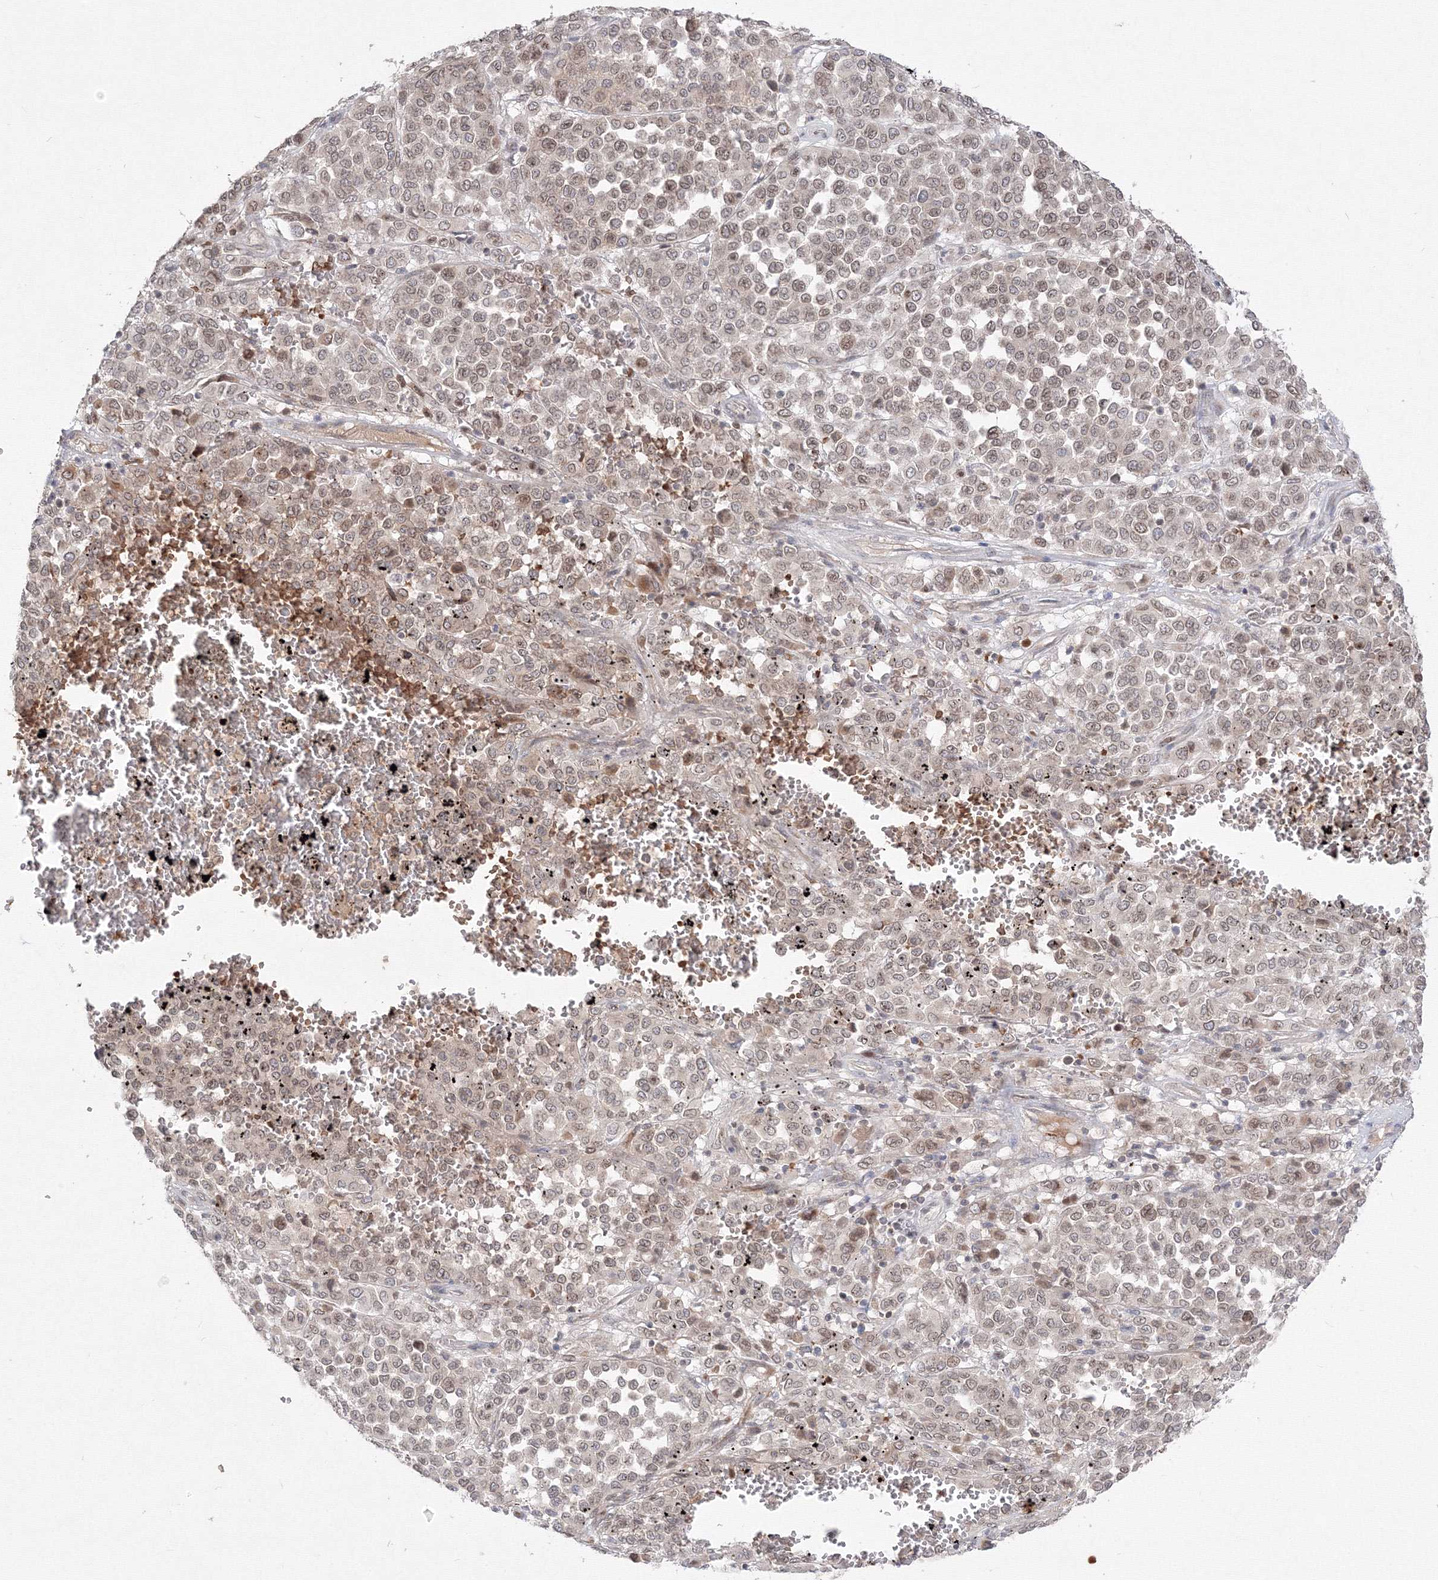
{"staining": {"intensity": "weak", "quantity": "25%-75%", "location": "nuclear"}, "tissue": "melanoma", "cell_type": "Tumor cells", "image_type": "cancer", "snomed": [{"axis": "morphology", "description": "Malignant melanoma, Metastatic site"}, {"axis": "topography", "description": "Pancreas"}], "caption": "Immunohistochemical staining of melanoma shows weak nuclear protein staining in about 25%-75% of tumor cells. (DAB (3,3'-diaminobenzidine) = brown stain, brightfield microscopy at high magnification).", "gene": "DNAJB2", "patient": {"sex": "female", "age": 30}}